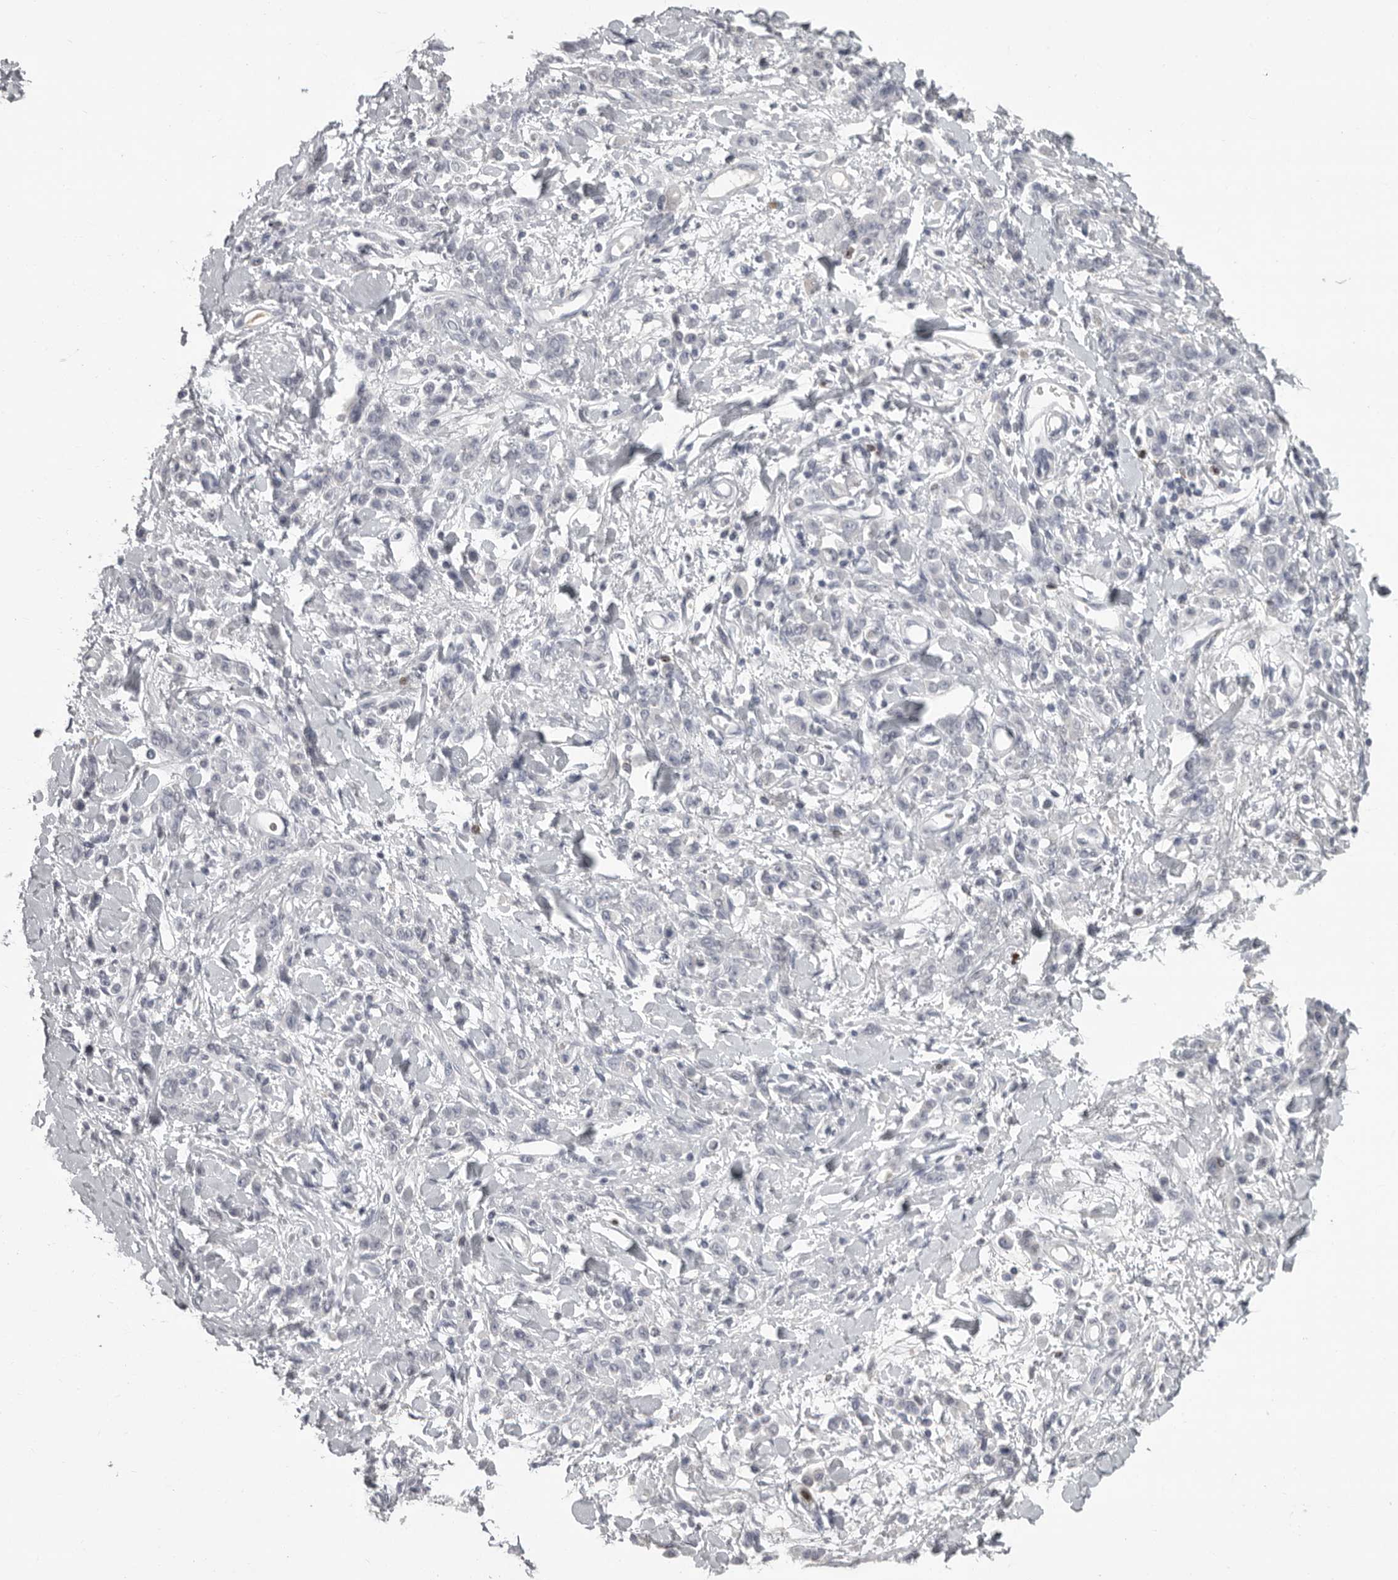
{"staining": {"intensity": "negative", "quantity": "none", "location": "none"}, "tissue": "stomach cancer", "cell_type": "Tumor cells", "image_type": "cancer", "snomed": [{"axis": "morphology", "description": "Normal tissue, NOS"}, {"axis": "morphology", "description": "Adenocarcinoma, NOS"}, {"axis": "topography", "description": "Stomach"}], "caption": "Immunohistochemistry image of adenocarcinoma (stomach) stained for a protein (brown), which shows no positivity in tumor cells. (DAB immunohistochemistry (IHC) visualized using brightfield microscopy, high magnification).", "gene": "GNLY", "patient": {"sex": "male", "age": 82}}